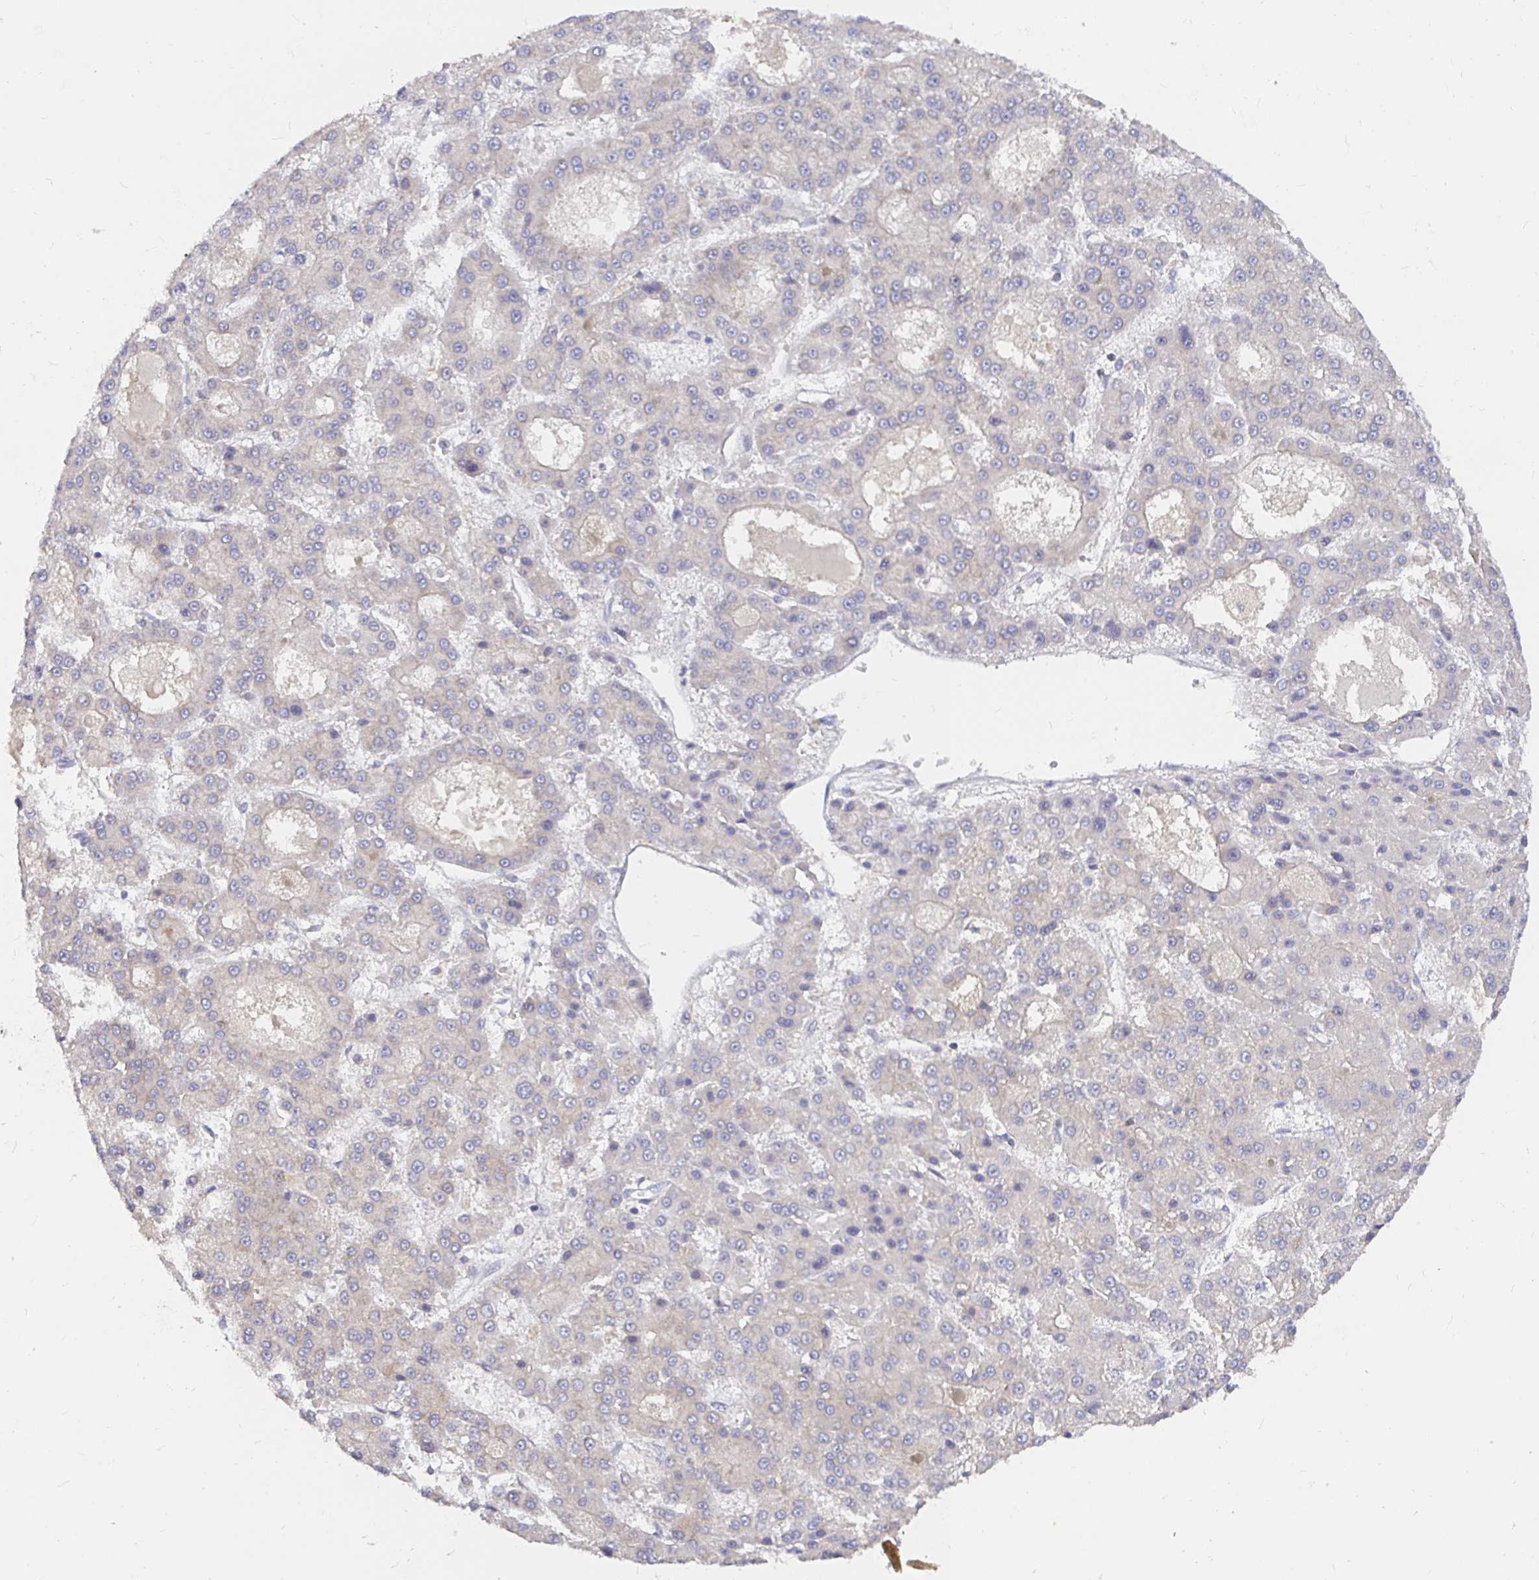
{"staining": {"intensity": "negative", "quantity": "none", "location": "none"}, "tissue": "liver cancer", "cell_type": "Tumor cells", "image_type": "cancer", "snomed": [{"axis": "morphology", "description": "Carcinoma, Hepatocellular, NOS"}, {"axis": "topography", "description": "Liver"}], "caption": "Immunohistochemical staining of liver cancer exhibits no significant staining in tumor cells.", "gene": "KIF21A", "patient": {"sex": "male", "age": 70}}